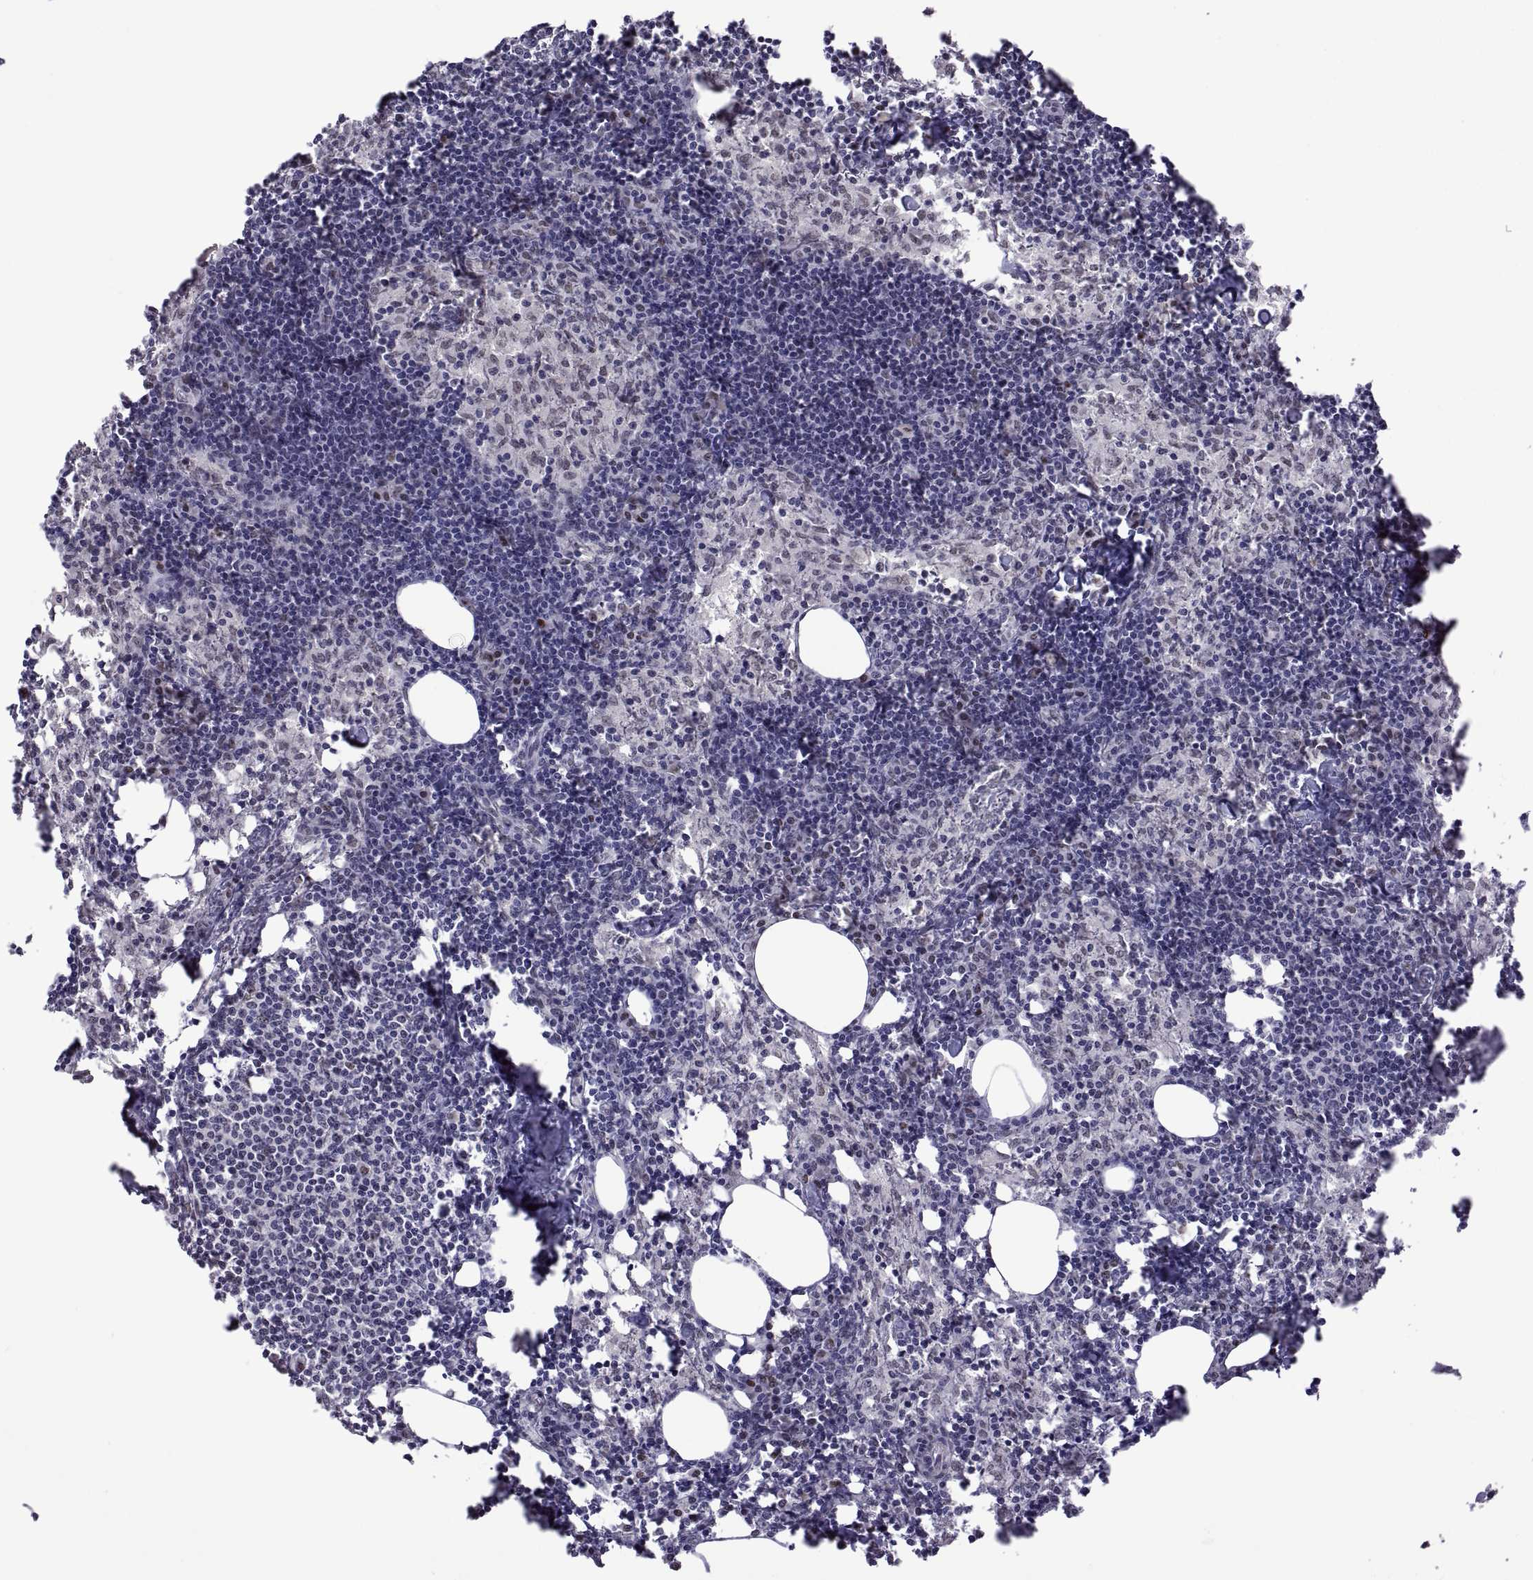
{"staining": {"intensity": "weak", "quantity": "<25%", "location": "nuclear"}, "tissue": "lymph node", "cell_type": "Germinal center cells", "image_type": "normal", "snomed": [{"axis": "morphology", "description": "Normal tissue, NOS"}, {"axis": "topography", "description": "Lymph node"}], "caption": "A high-resolution image shows immunohistochemistry staining of normal lymph node, which displays no significant expression in germinal center cells.", "gene": "NR4A1", "patient": {"sex": "female", "age": 52}}